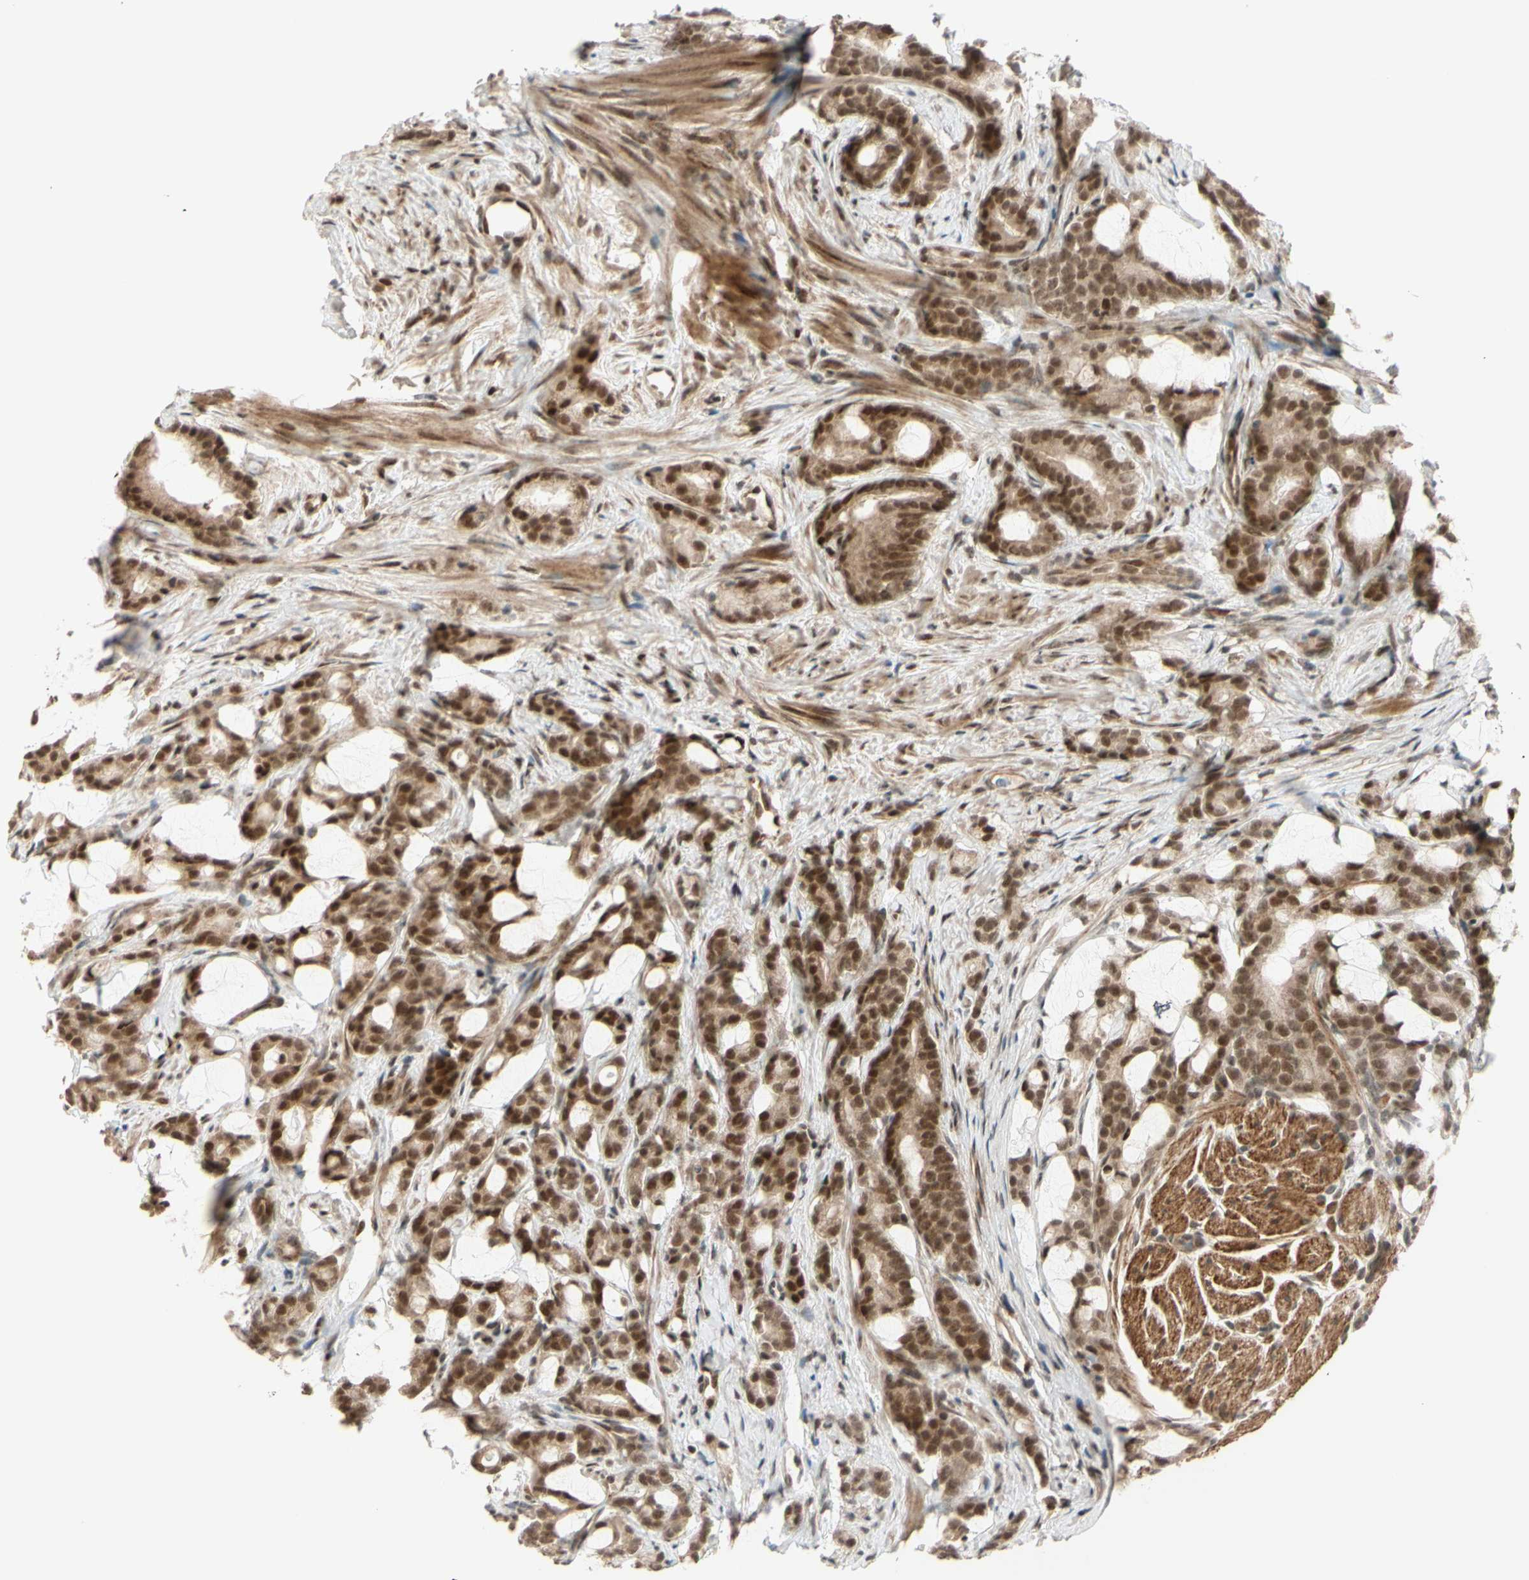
{"staining": {"intensity": "strong", "quantity": ">75%", "location": "cytoplasmic/membranous,nuclear"}, "tissue": "prostate cancer", "cell_type": "Tumor cells", "image_type": "cancer", "snomed": [{"axis": "morphology", "description": "Adenocarcinoma, Low grade"}, {"axis": "topography", "description": "Prostate"}], "caption": "This photomicrograph exhibits IHC staining of prostate cancer (adenocarcinoma (low-grade)), with high strong cytoplasmic/membranous and nuclear positivity in about >75% of tumor cells.", "gene": "BRMS1", "patient": {"sex": "male", "age": 58}}